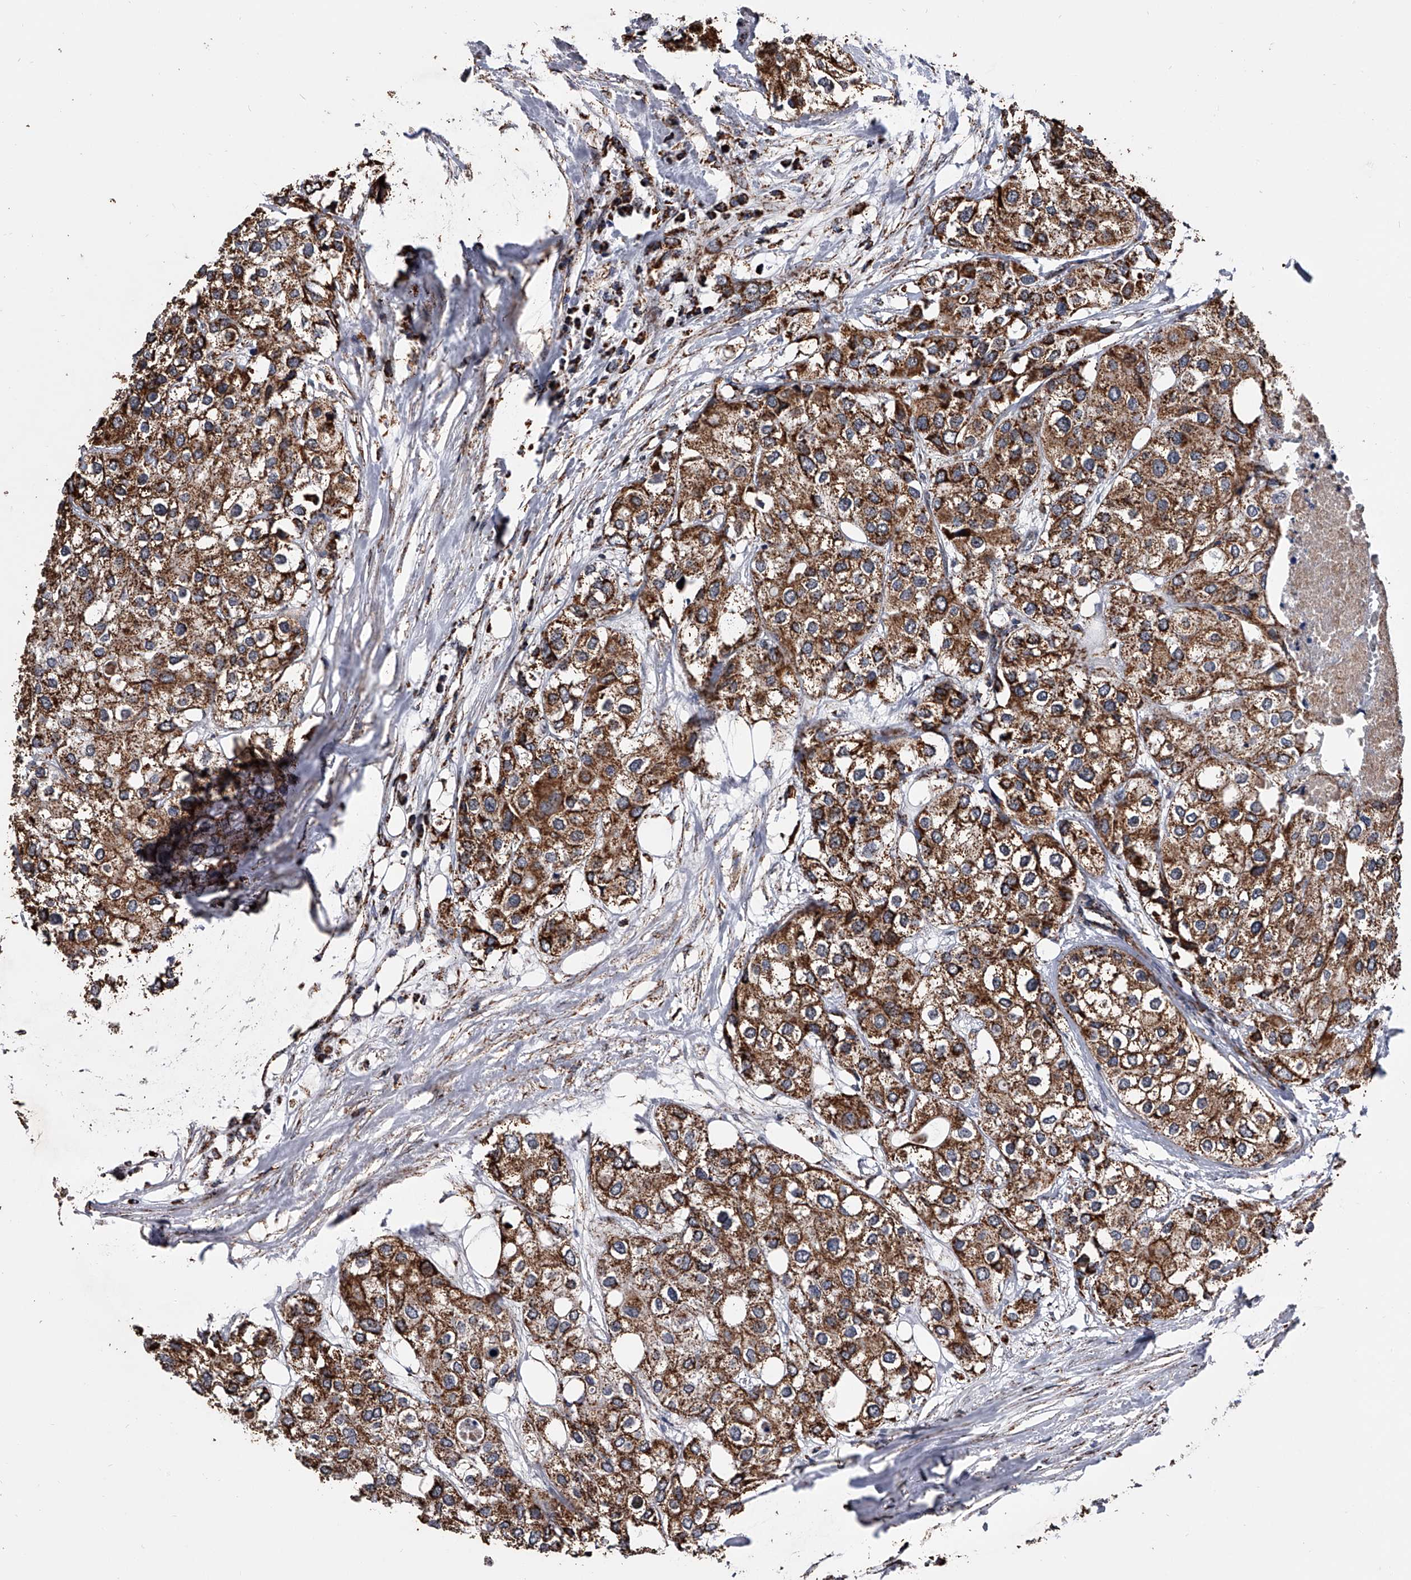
{"staining": {"intensity": "strong", "quantity": ">75%", "location": "cytoplasmic/membranous"}, "tissue": "urothelial cancer", "cell_type": "Tumor cells", "image_type": "cancer", "snomed": [{"axis": "morphology", "description": "Urothelial carcinoma, High grade"}, {"axis": "topography", "description": "Urinary bladder"}], "caption": "DAB (3,3'-diaminobenzidine) immunohistochemical staining of urothelial carcinoma (high-grade) demonstrates strong cytoplasmic/membranous protein positivity in approximately >75% of tumor cells.", "gene": "SMPDL3A", "patient": {"sex": "male", "age": 64}}